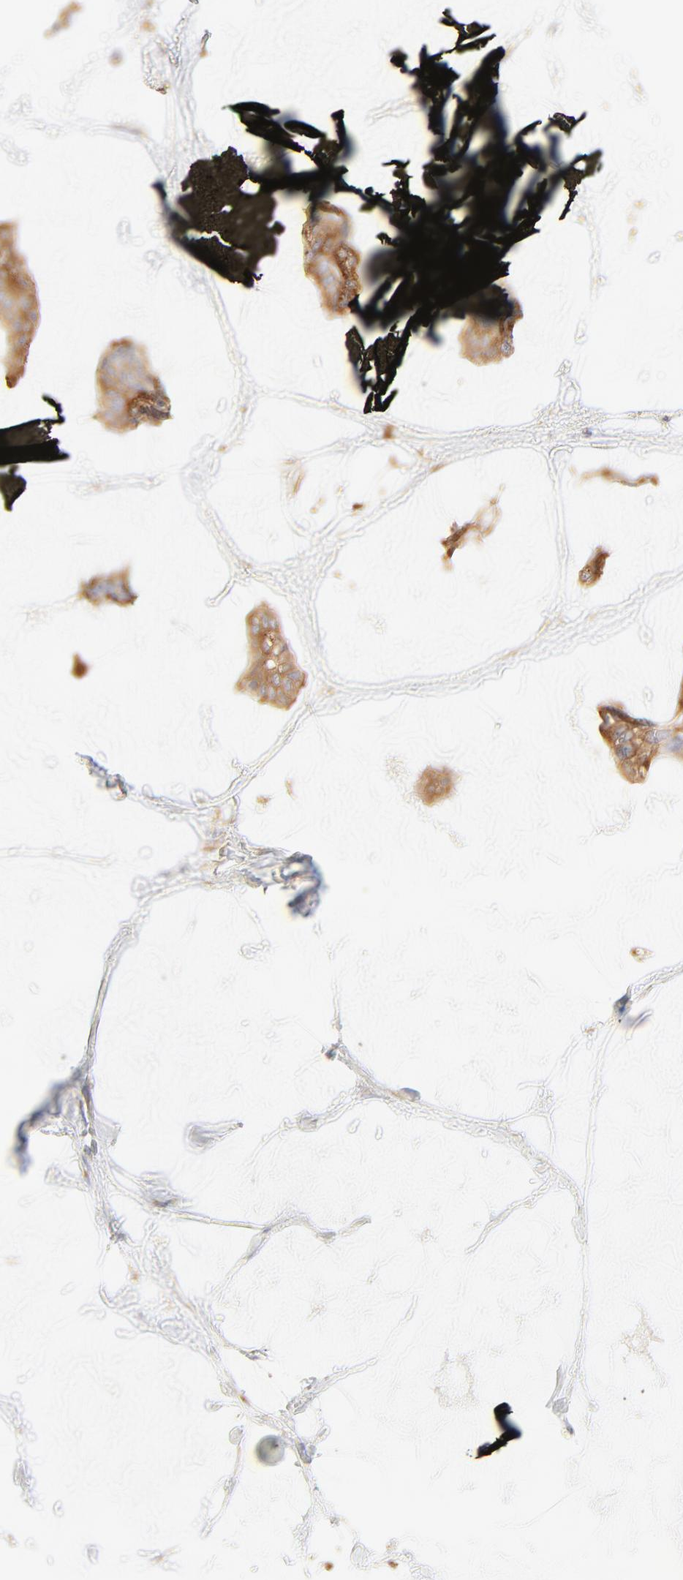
{"staining": {"intensity": "moderate", "quantity": ">75%", "location": "cytoplasmic/membranous"}, "tissue": "breast cancer", "cell_type": "Tumor cells", "image_type": "cancer", "snomed": [{"axis": "morphology", "description": "Duct carcinoma"}, {"axis": "topography", "description": "Breast"}], "caption": "About >75% of tumor cells in human breast cancer (invasive ductal carcinoma) reveal moderate cytoplasmic/membranous protein expression as visualized by brown immunohistochemical staining.", "gene": "RPS20", "patient": {"sex": "female", "age": 93}}